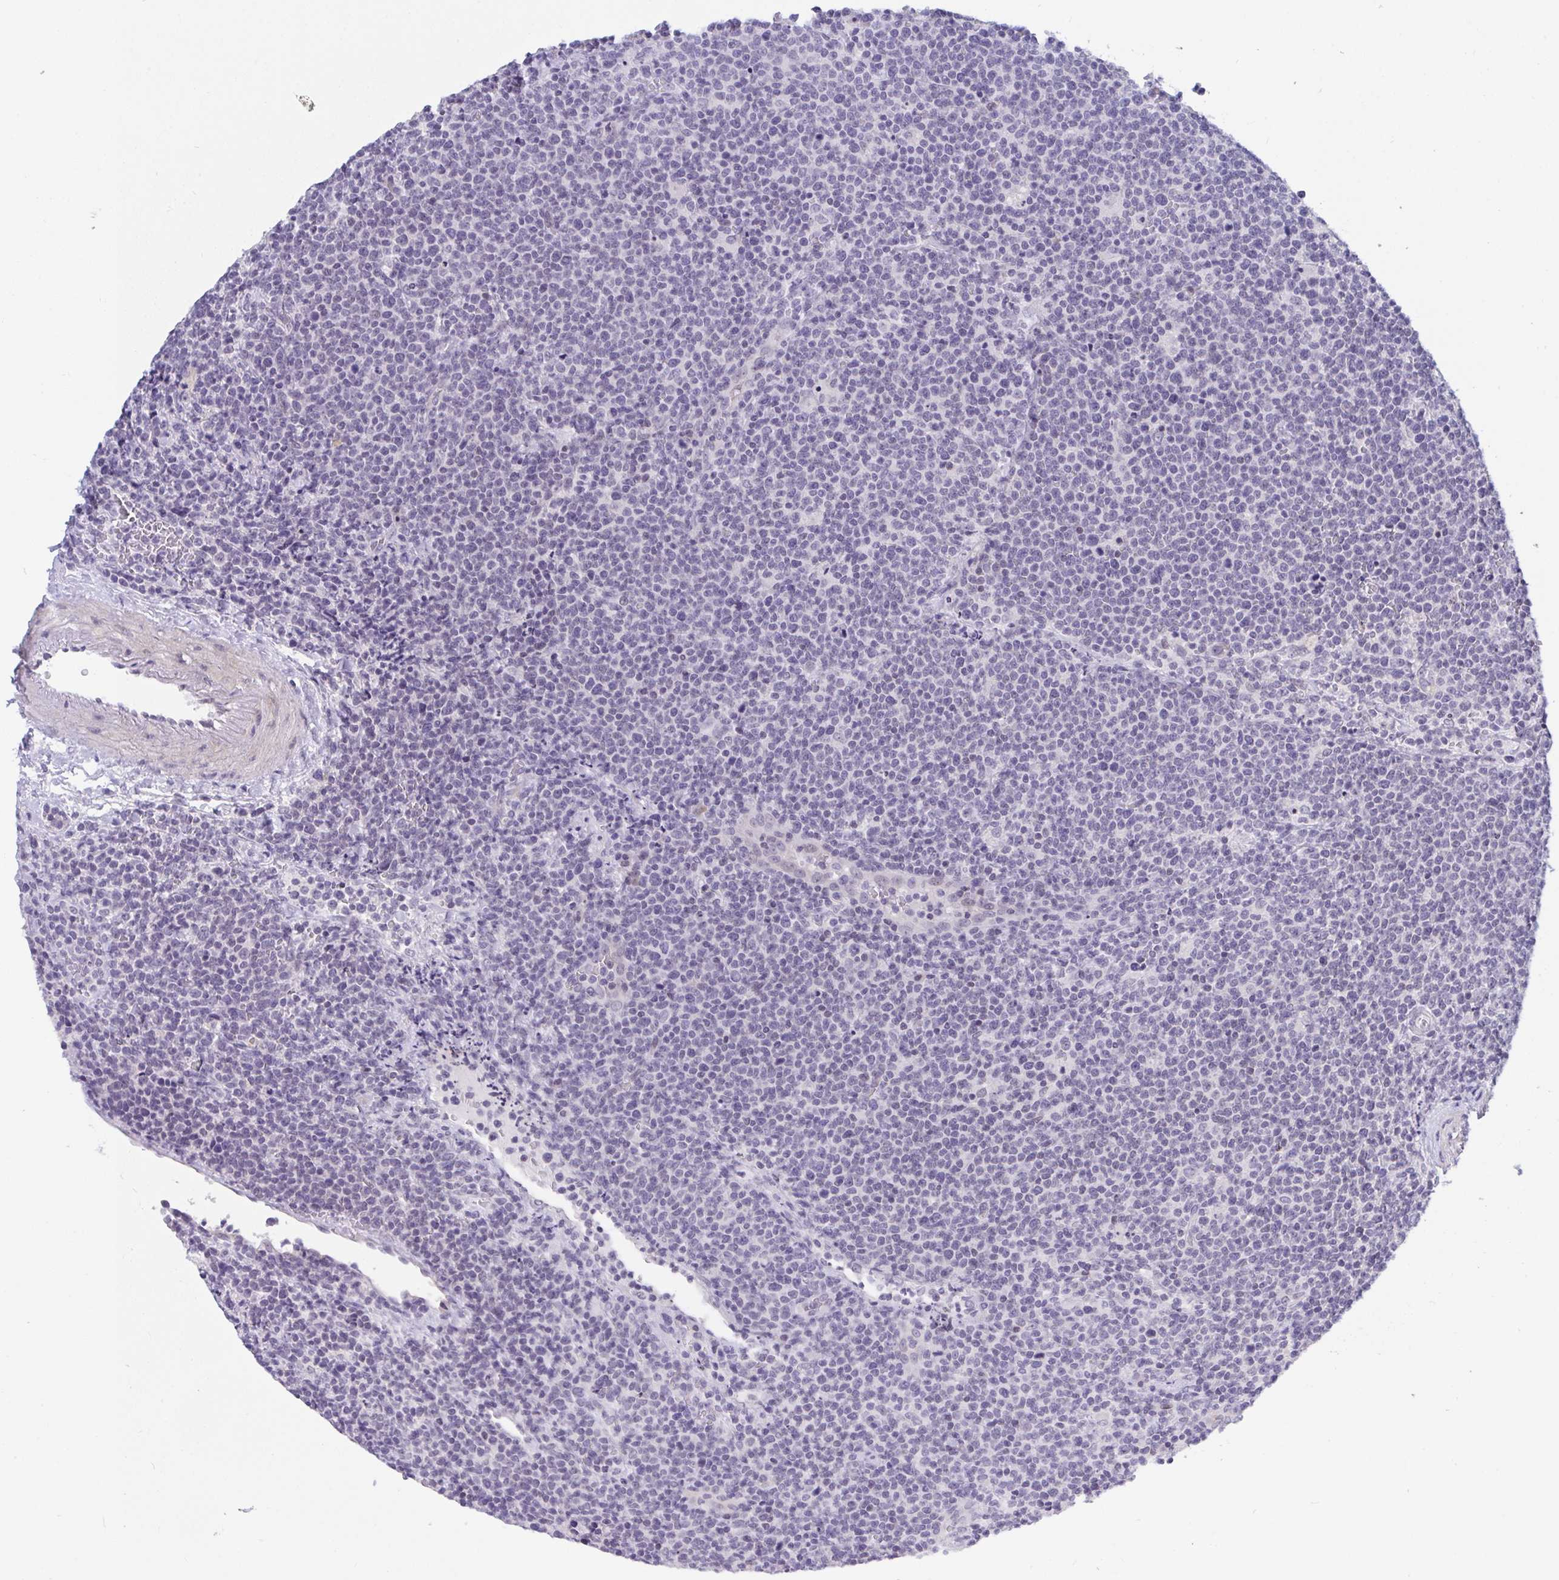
{"staining": {"intensity": "negative", "quantity": "none", "location": "none"}, "tissue": "lymphoma", "cell_type": "Tumor cells", "image_type": "cancer", "snomed": [{"axis": "morphology", "description": "Malignant lymphoma, non-Hodgkin's type, High grade"}, {"axis": "topography", "description": "Lymph node"}], "caption": "Immunohistochemistry (IHC) image of neoplastic tissue: human lymphoma stained with DAB demonstrates no significant protein expression in tumor cells.", "gene": "BMAL2", "patient": {"sex": "male", "age": 61}}